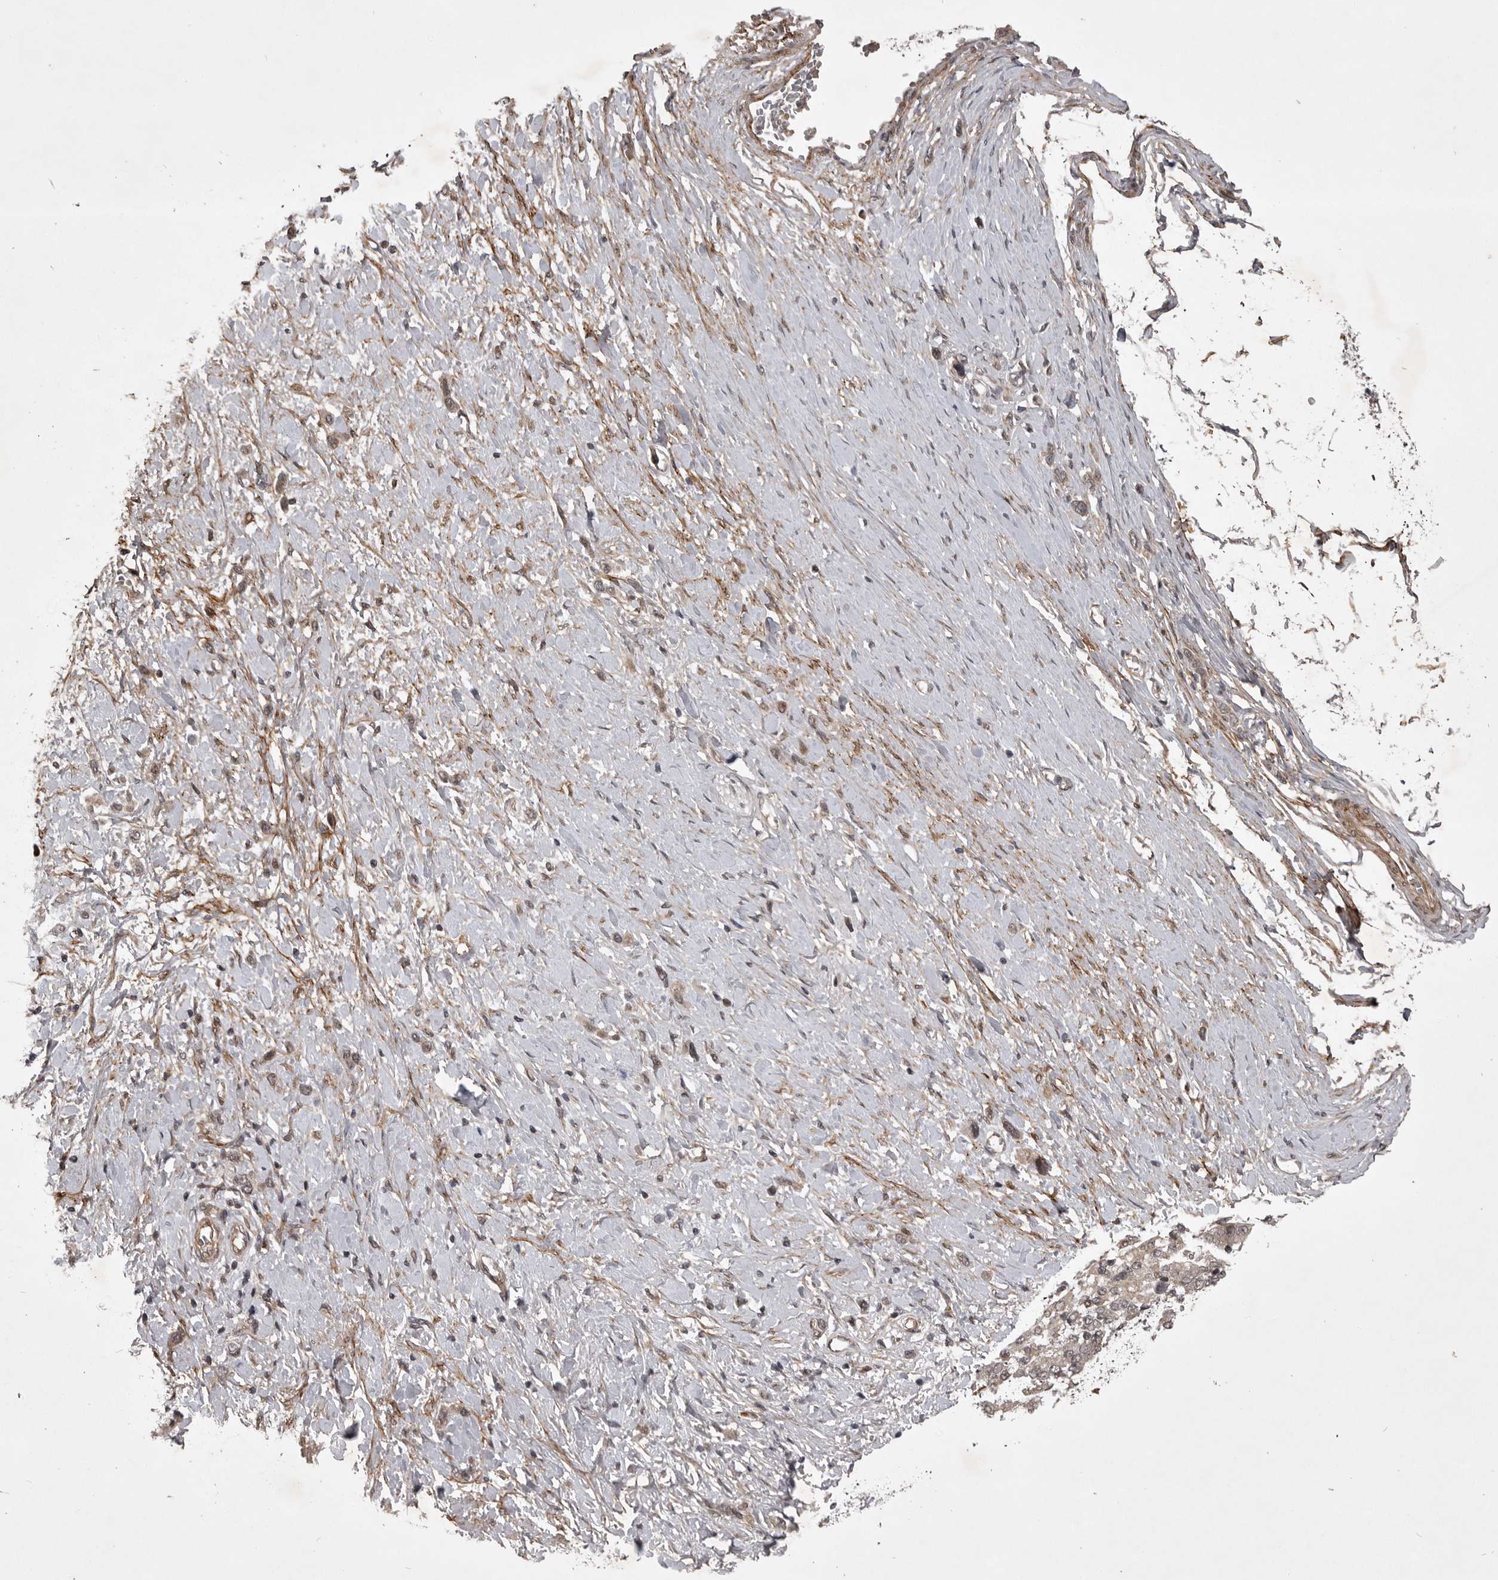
{"staining": {"intensity": "moderate", "quantity": "<25%", "location": "cytoplasmic/membranous"}, "tissue": "stomach cancer", "cell_type": "Tumor cells", "image_type": "cancer", "snomed": [{"axis": "morphology", "description": "Adenocarcinoma, NOS"}, {"axis": "topography", "description": "Stomach"}], "caption": "DAB immunohistochemical staining of adenocarcinoma (stomach) exhibits moderate cytoplasmic/membranous protein positivity in approximately <25% of tumor cells. (DAB = brown stain, brightfield microscopy at high magnification).", "gene": "SNX16", "patient": {"sex": "female", "age": 65}}